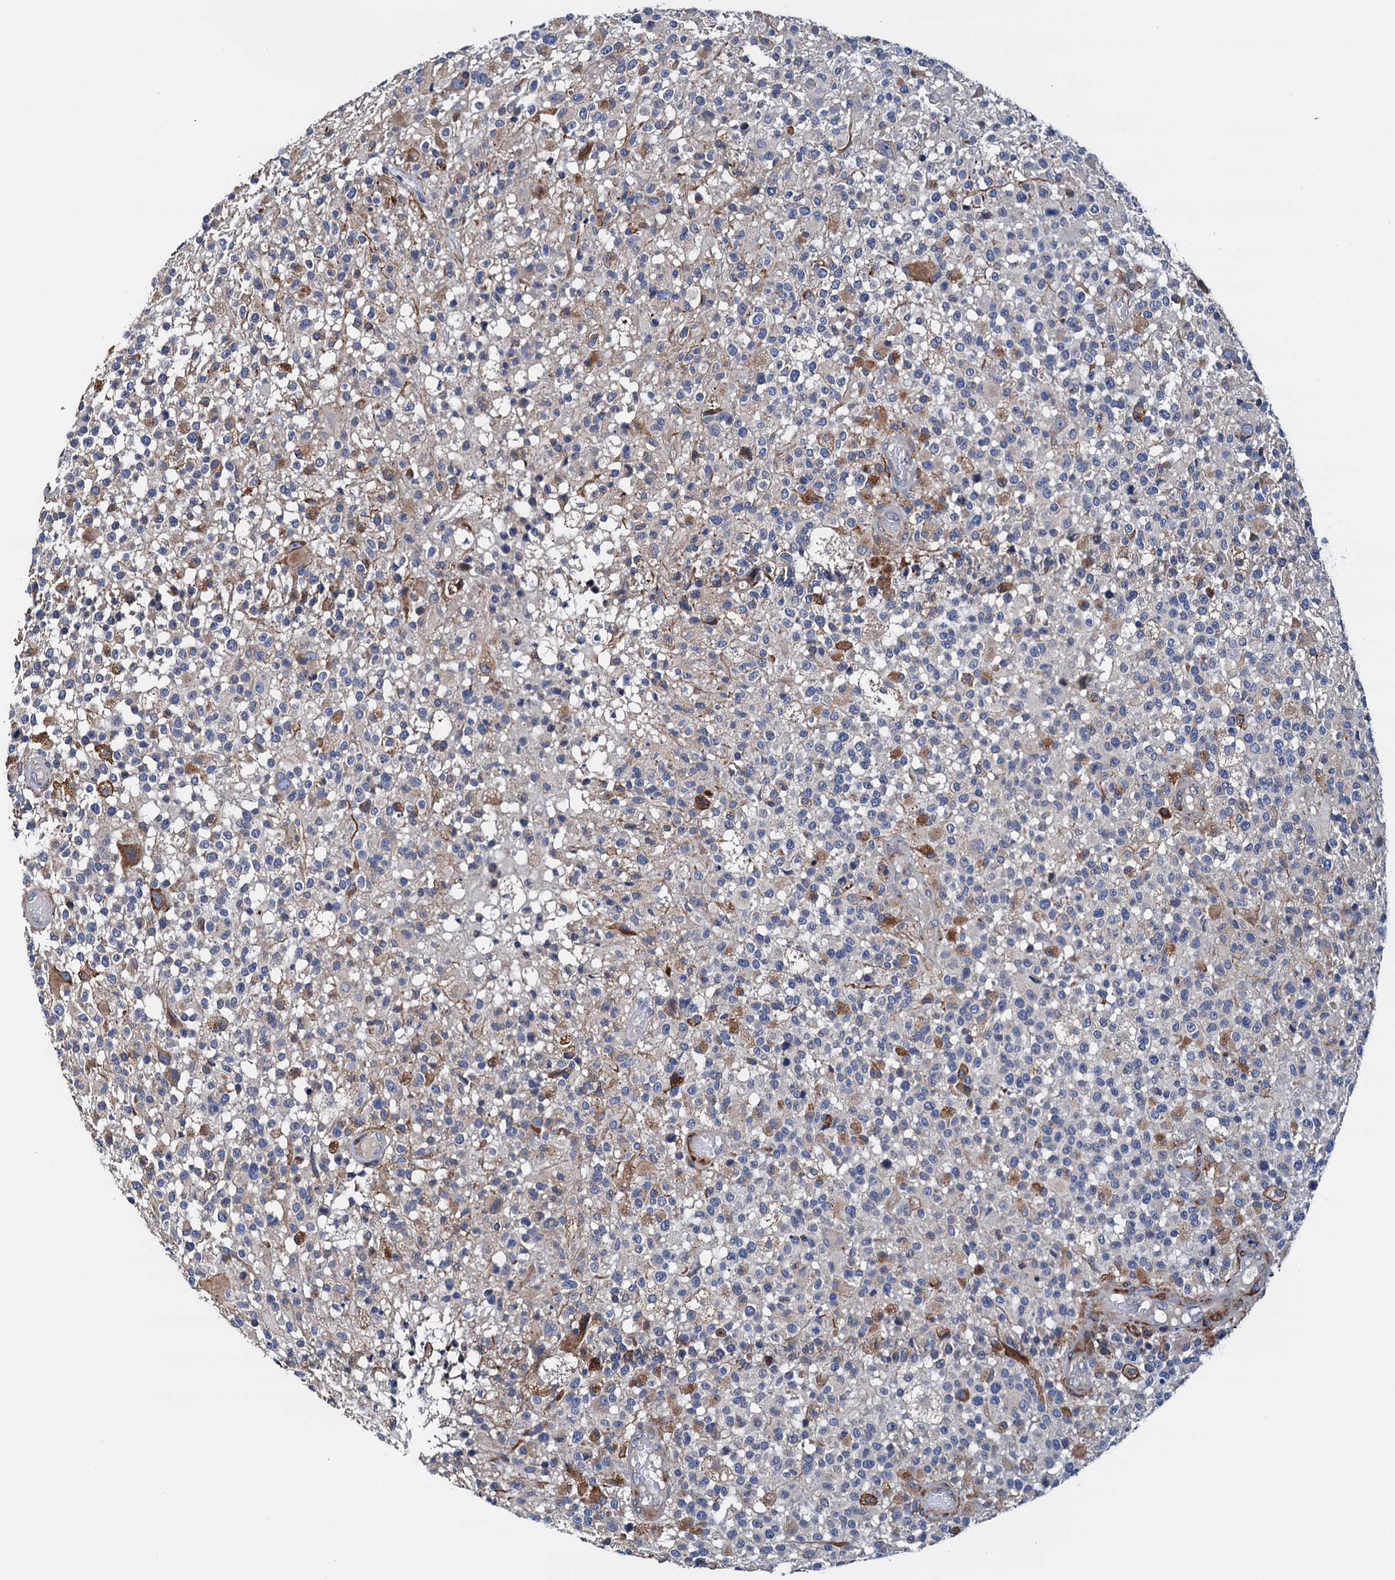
{"staining": {"intensity": "weak", "quantity": "<25%", "location": "cytoplasmic/membranous"}, "tissue": "glioma", "cell_type": "Tumor cells", "image_type": "cancer", "snomed": [{"axis": "morphology", "description": "Glioma, malignant, High grade"}, {"axis": "morphology", "description": "Glioblastoma, NOS"}, {"axis": "topography", "description": "Brain"}], "caption": "DAB immunohistochemical staining of high-grade glioma (malignant) shows no significant staining in tumor cells.", "gene": "RASSF9", "patient": {"sex": "male", "age": 60}}